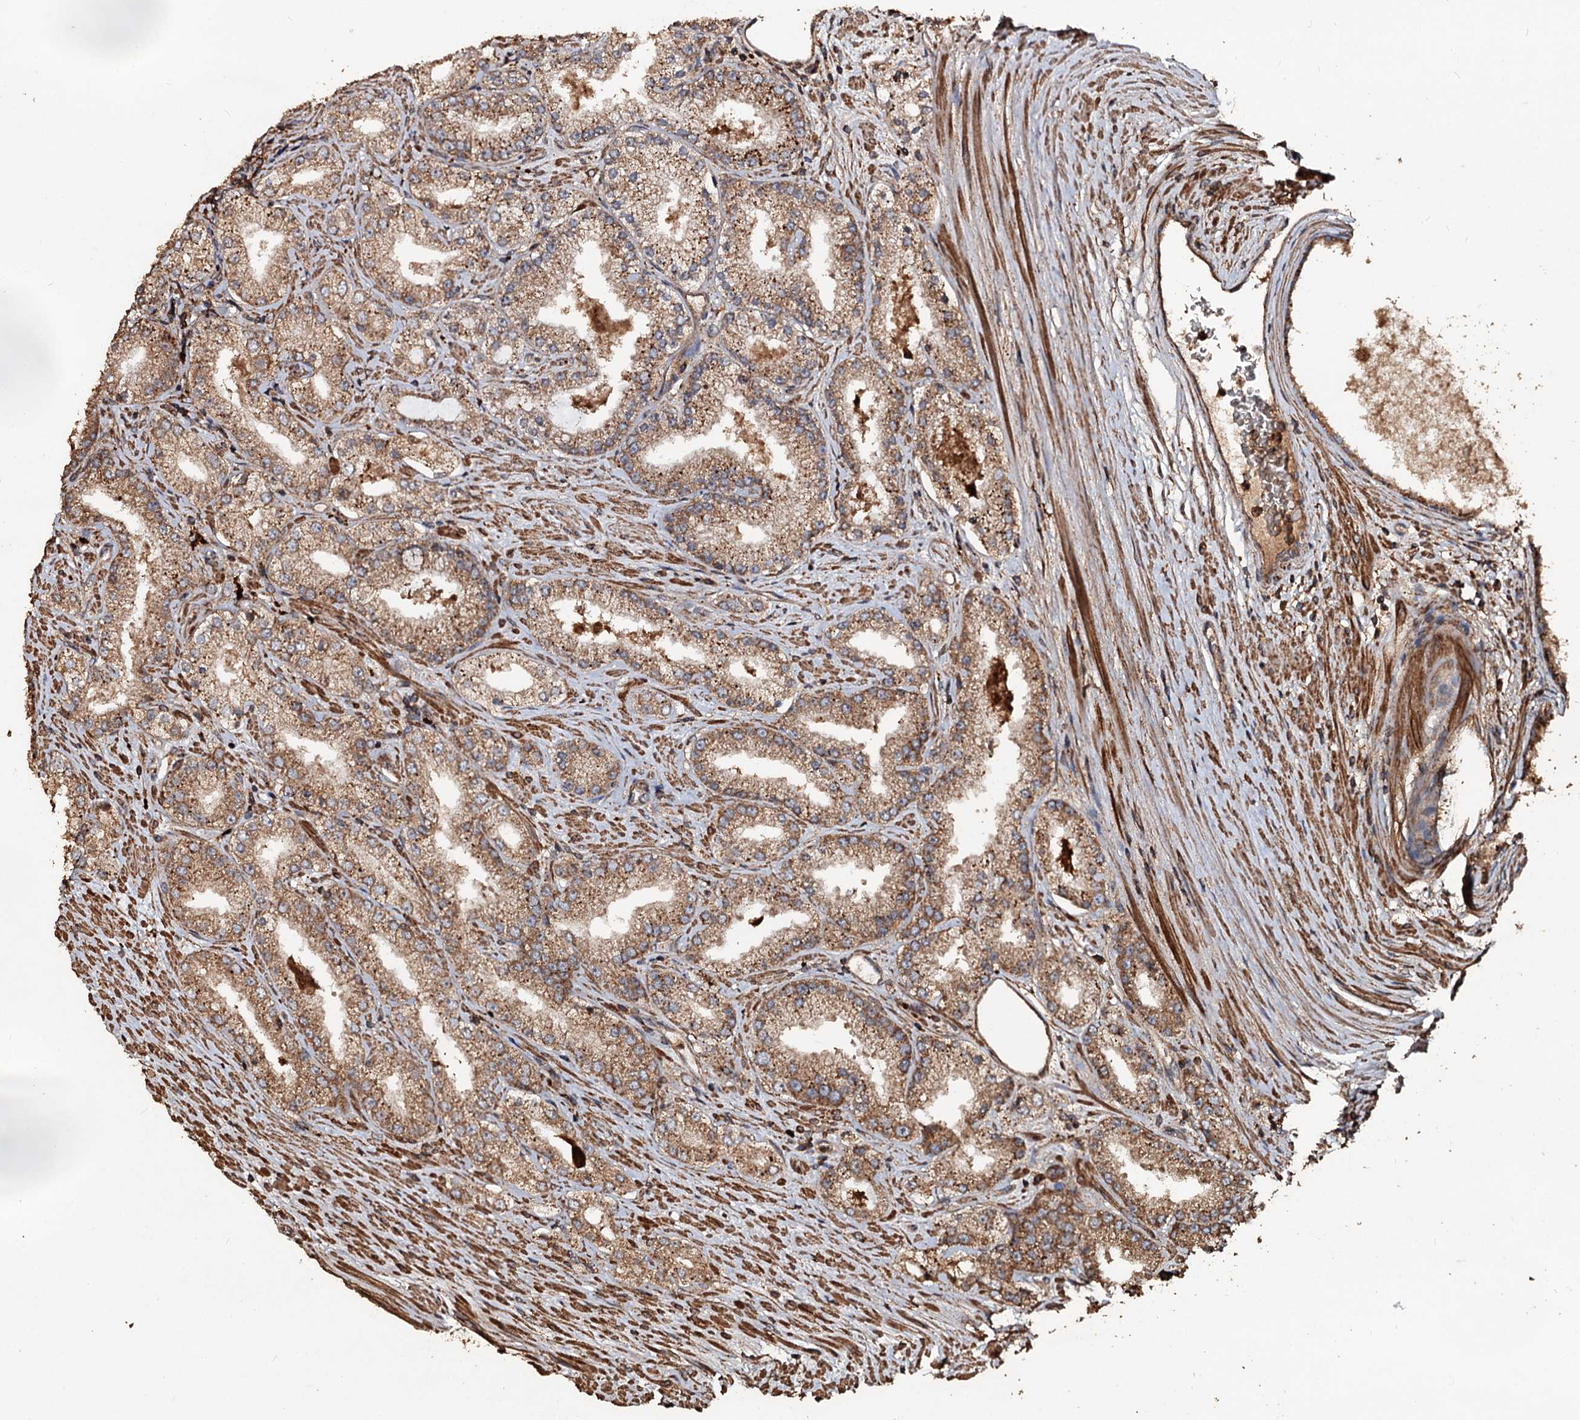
{"staining": {"intensity": "moderate", "quantity": ">75%", "location": "cytoplasmic/membranous"}, "tissue": "prostate cancer", "cell_type": "Tumor cells", "image_type": "cancer", "snomed": [{"axis": "morphology", "description": "Adenocarcinoma, Low grade"}, {"axis": "topography", "description": "Prostate"}], "caption": "A medium amount of moderate cytoplasmic/membranous expression is seen in about >75% of tumor cells in adenocarcinoma (low-grade) (prostate) tissue.", "gene": "NOTCH2NLA", "patient": {"sex": "male", "age": 69}}